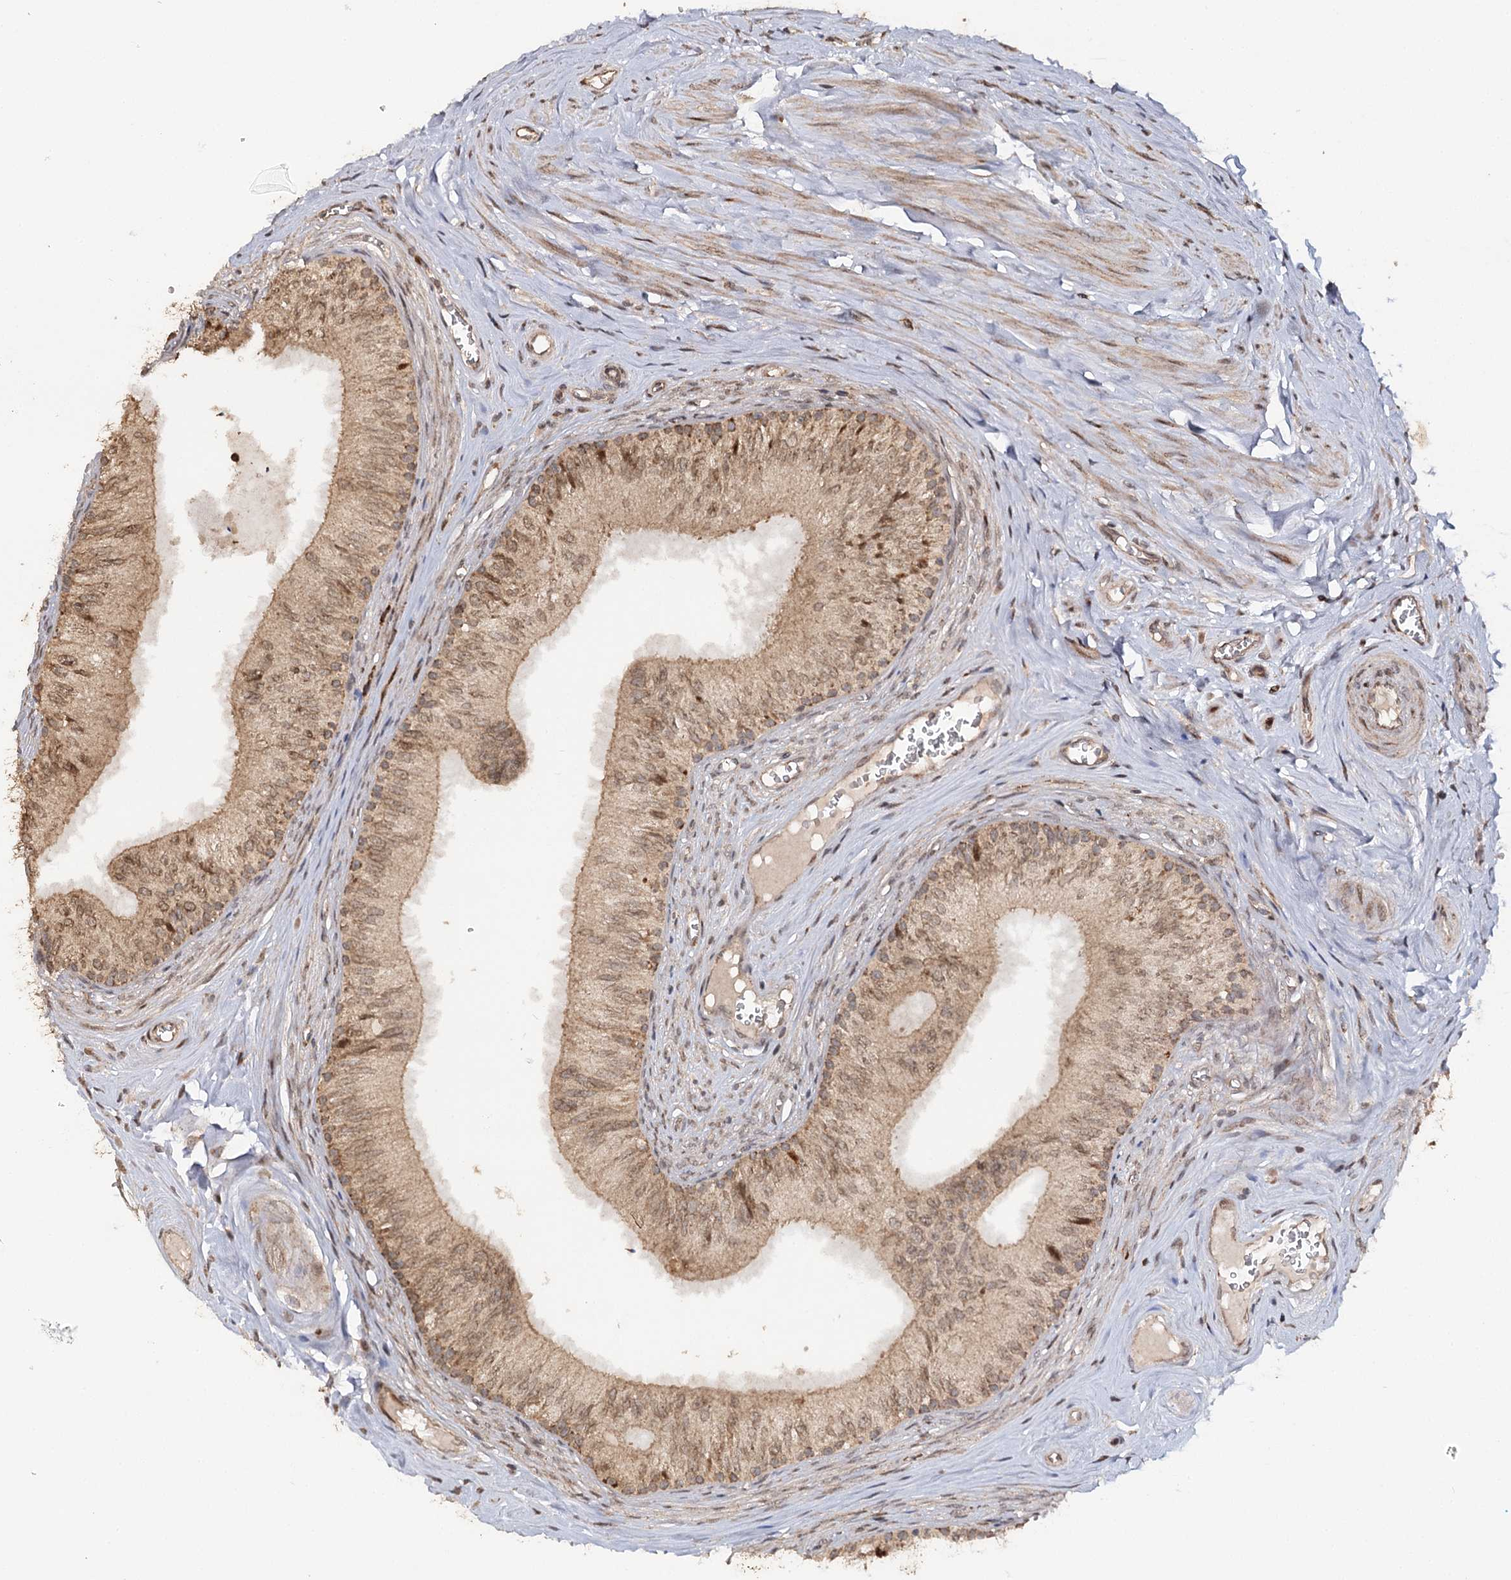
{"staining": {"intensity": "moderate", "quantity": "<25%", "location": "cytoplasmic/membranous"}, "tissue": "epididymis", "cell_type": "Glandular cells", "image_type": "normal", "snomed": [{"axis": "morphology", "description": "Normal tissue, NOS"}, {"axis": "topography", "description": "Epididymis"}], "caption": "Immunohistochemical staining of benign human epididymis shows low levels of moderate cytoplasmic/membranous positivity in approximately <25% of glandular cells. (IHC, brightfield microscopy, high magnification).", "gene": "ZNRF3", "patient": {"sex": "male", "age": 46}}